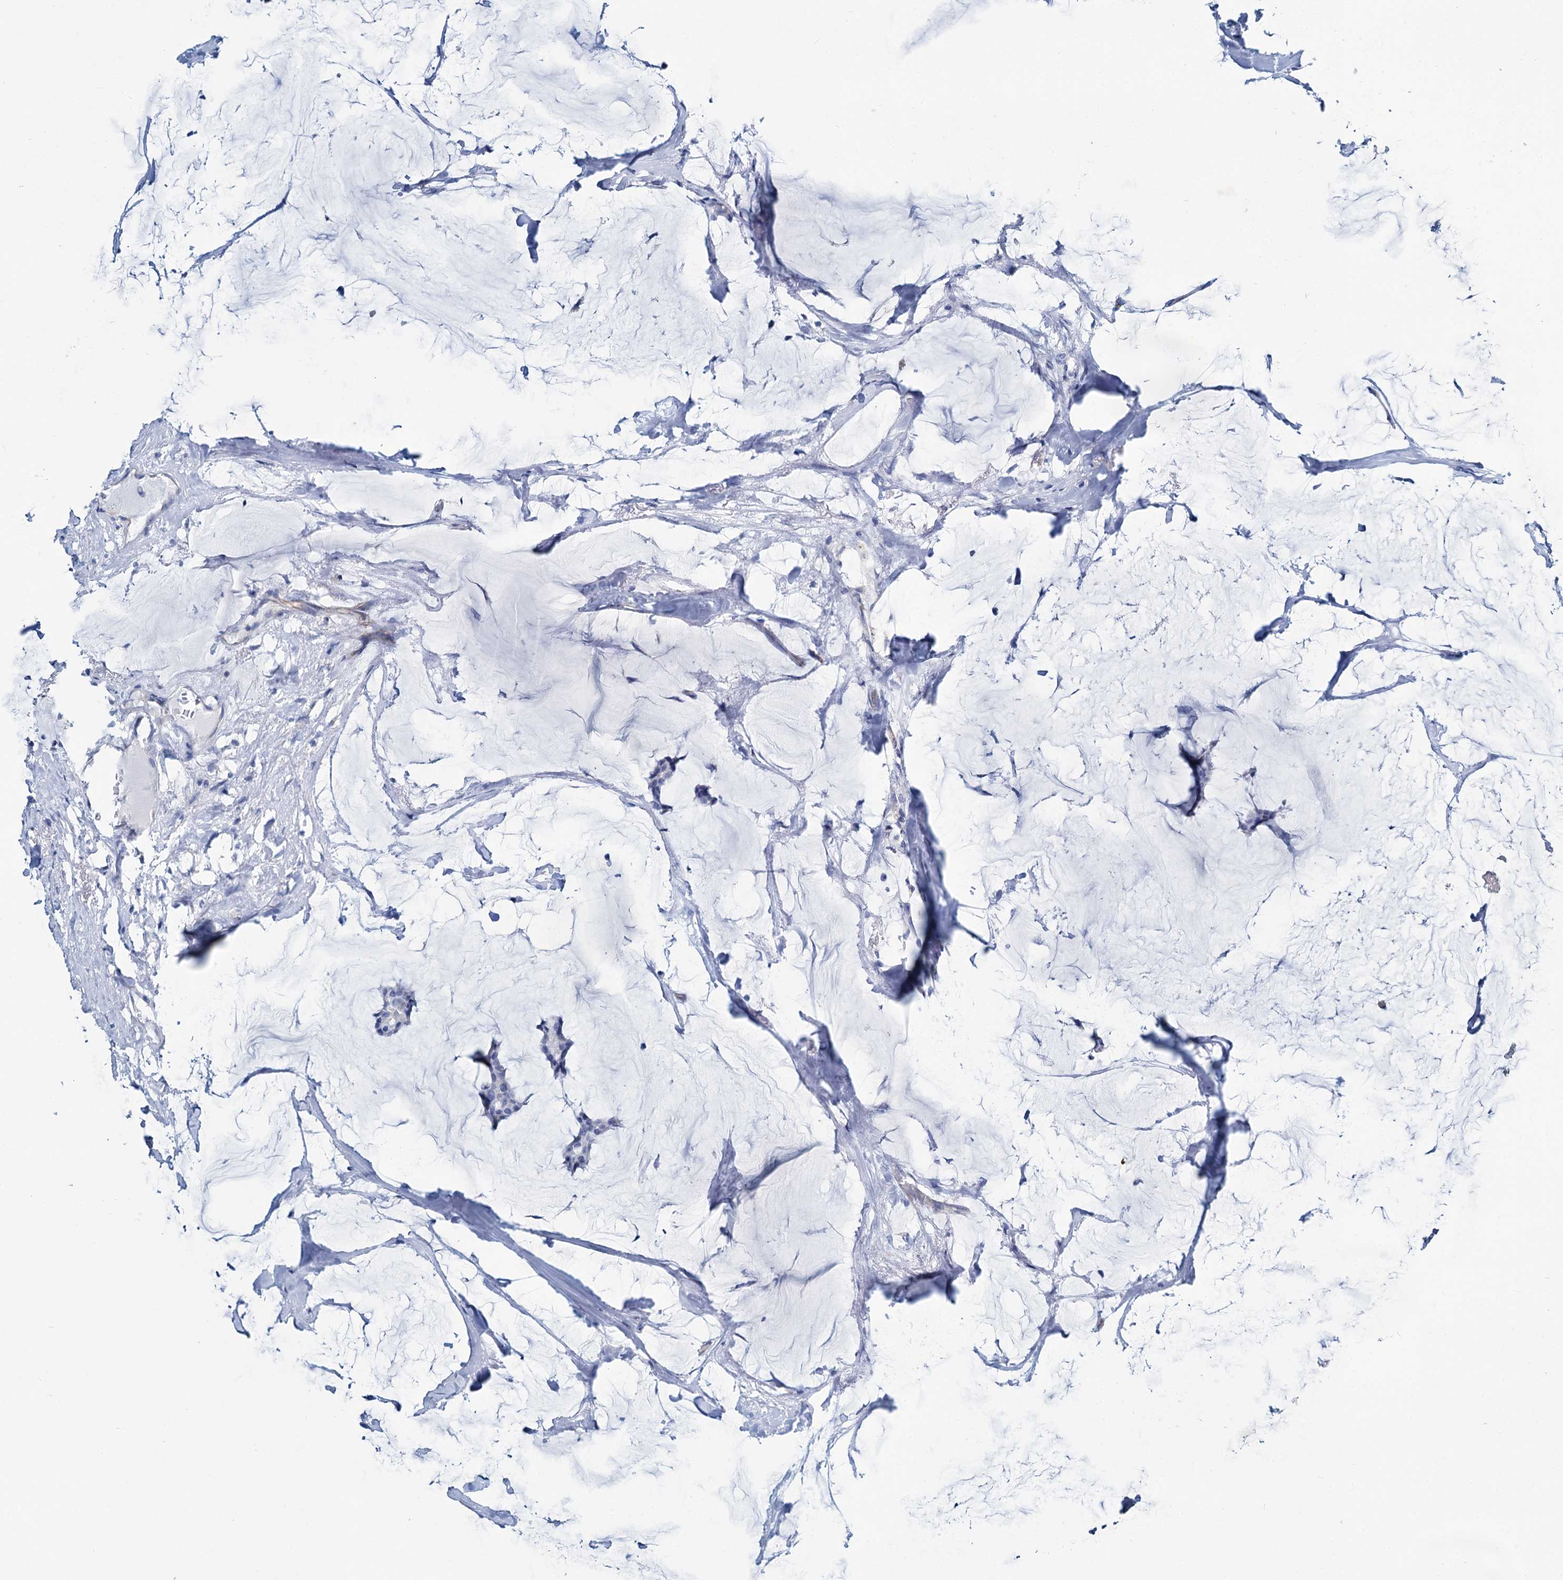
{"staining": {"intensity": "negative", "quantity": "none", "location": "none"}, "tissue": "breast cancer", "cell_type": "Tumor cells", "image_type": "cancer", "snomed": [{"axis": "morphology", "description": "Duct carcinoma"}, {"axis": "topography", "description": "Breast"}], "caption": "High magnification brightfield microscopy of breast cancer stained with DAB (brown) and counterstained with hematoxylin (blue): tumor cells show no significant positivity.", "gene": "SLC1A3", "patient": {"sex": "female", "age": 93}}